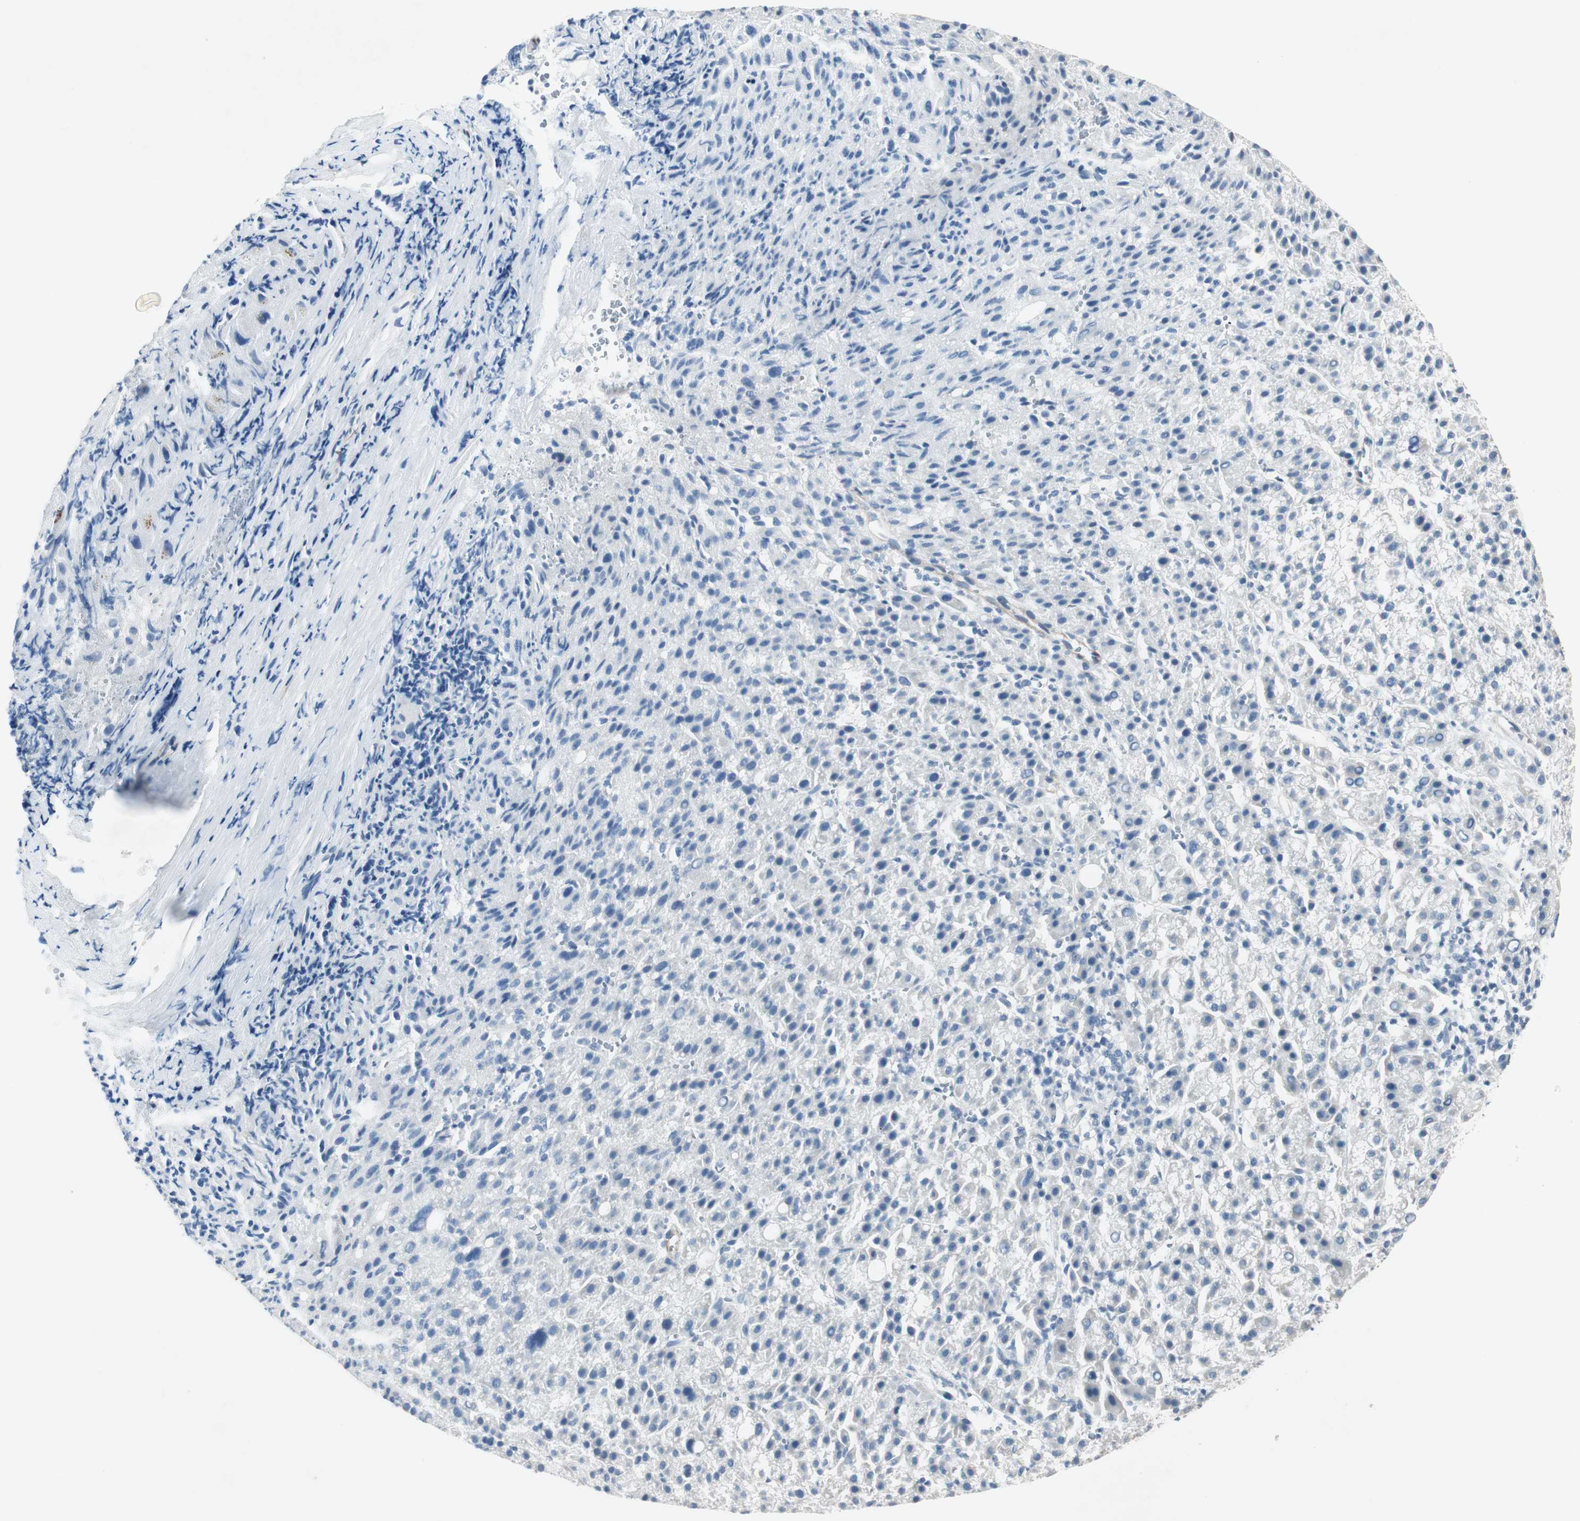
{"staining": {"intensity": "negative", "quantity": "none", "location": "none"}, "tissue": "liver cancer", "cell_type": "Tumor cells", "image_type": "cancer", "snomed": [{"axis": "morphology", "description": "Carcinoma, Hepatocellular, NOS"}, {"axis": "topography", "description": "Liver"}], "caption": "Tumor cells are negative for brown protein staining in hepatocellular carcinoma (liver). Nuclei are stained in blue.", "gene": "ITGB4", "patient": {"sex": "female", "age": 58}}